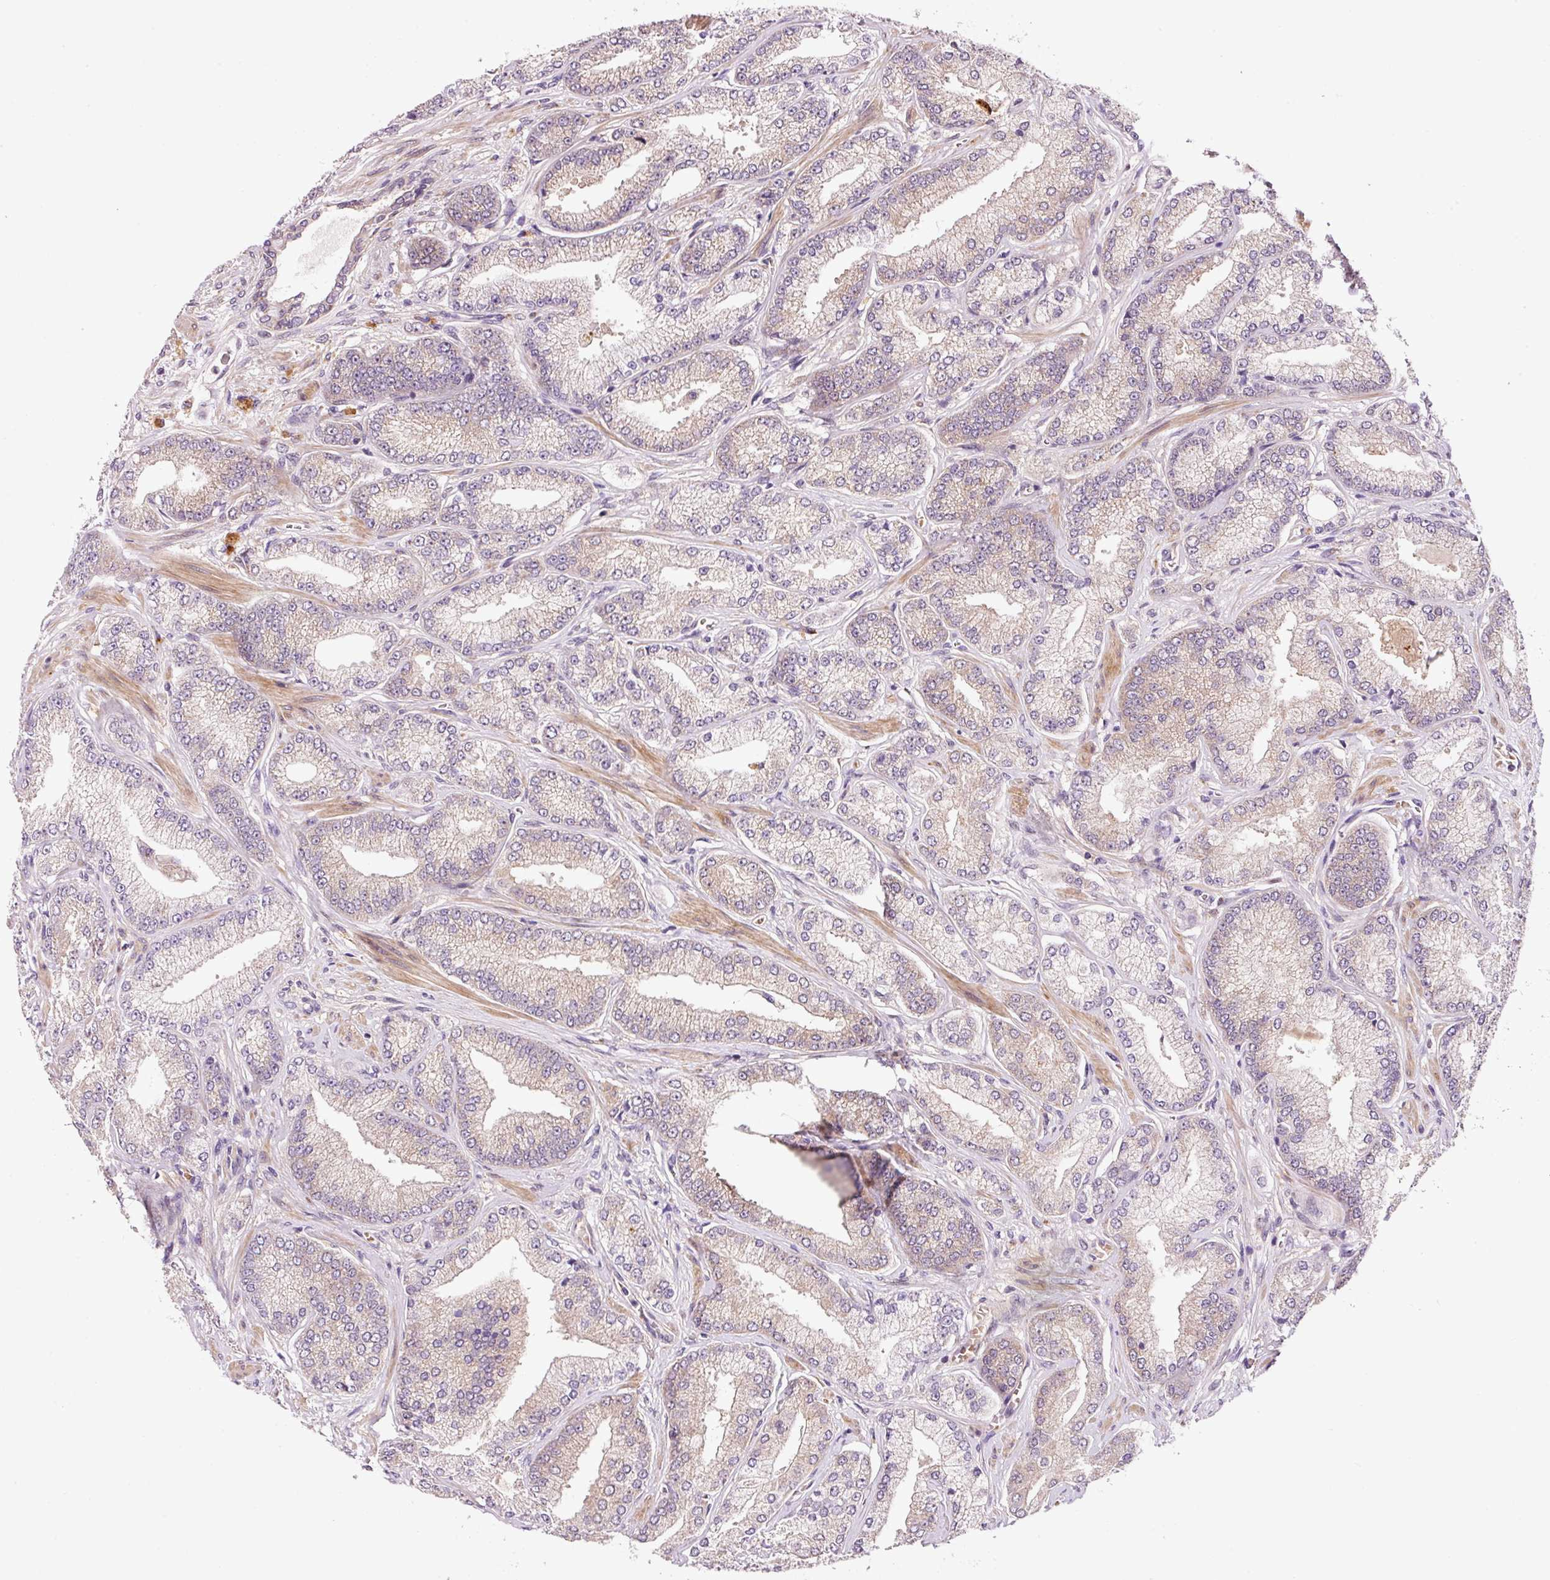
{"staining": {"intensity": "moderate", "quantity": "25%-75%", "location": "cytoplasmic/membranous"}, "tissue": "prostate cancer", "cell_type": "Tumor cells", "image_type": "cancer", "snomed": [{"axis": "morphology", "description": "Adenocarcinoma, High grade"}, {"axis": "topography", "description": "Prostate"}], "caption": "A brown stain shows moderate cytoplasmic/membranous expression of a protein in human prostate cancer tumor cells. Nuclei are stained in blue.", "gene": "TENT5C", "patient": {"sex": "male", "age": 68}}